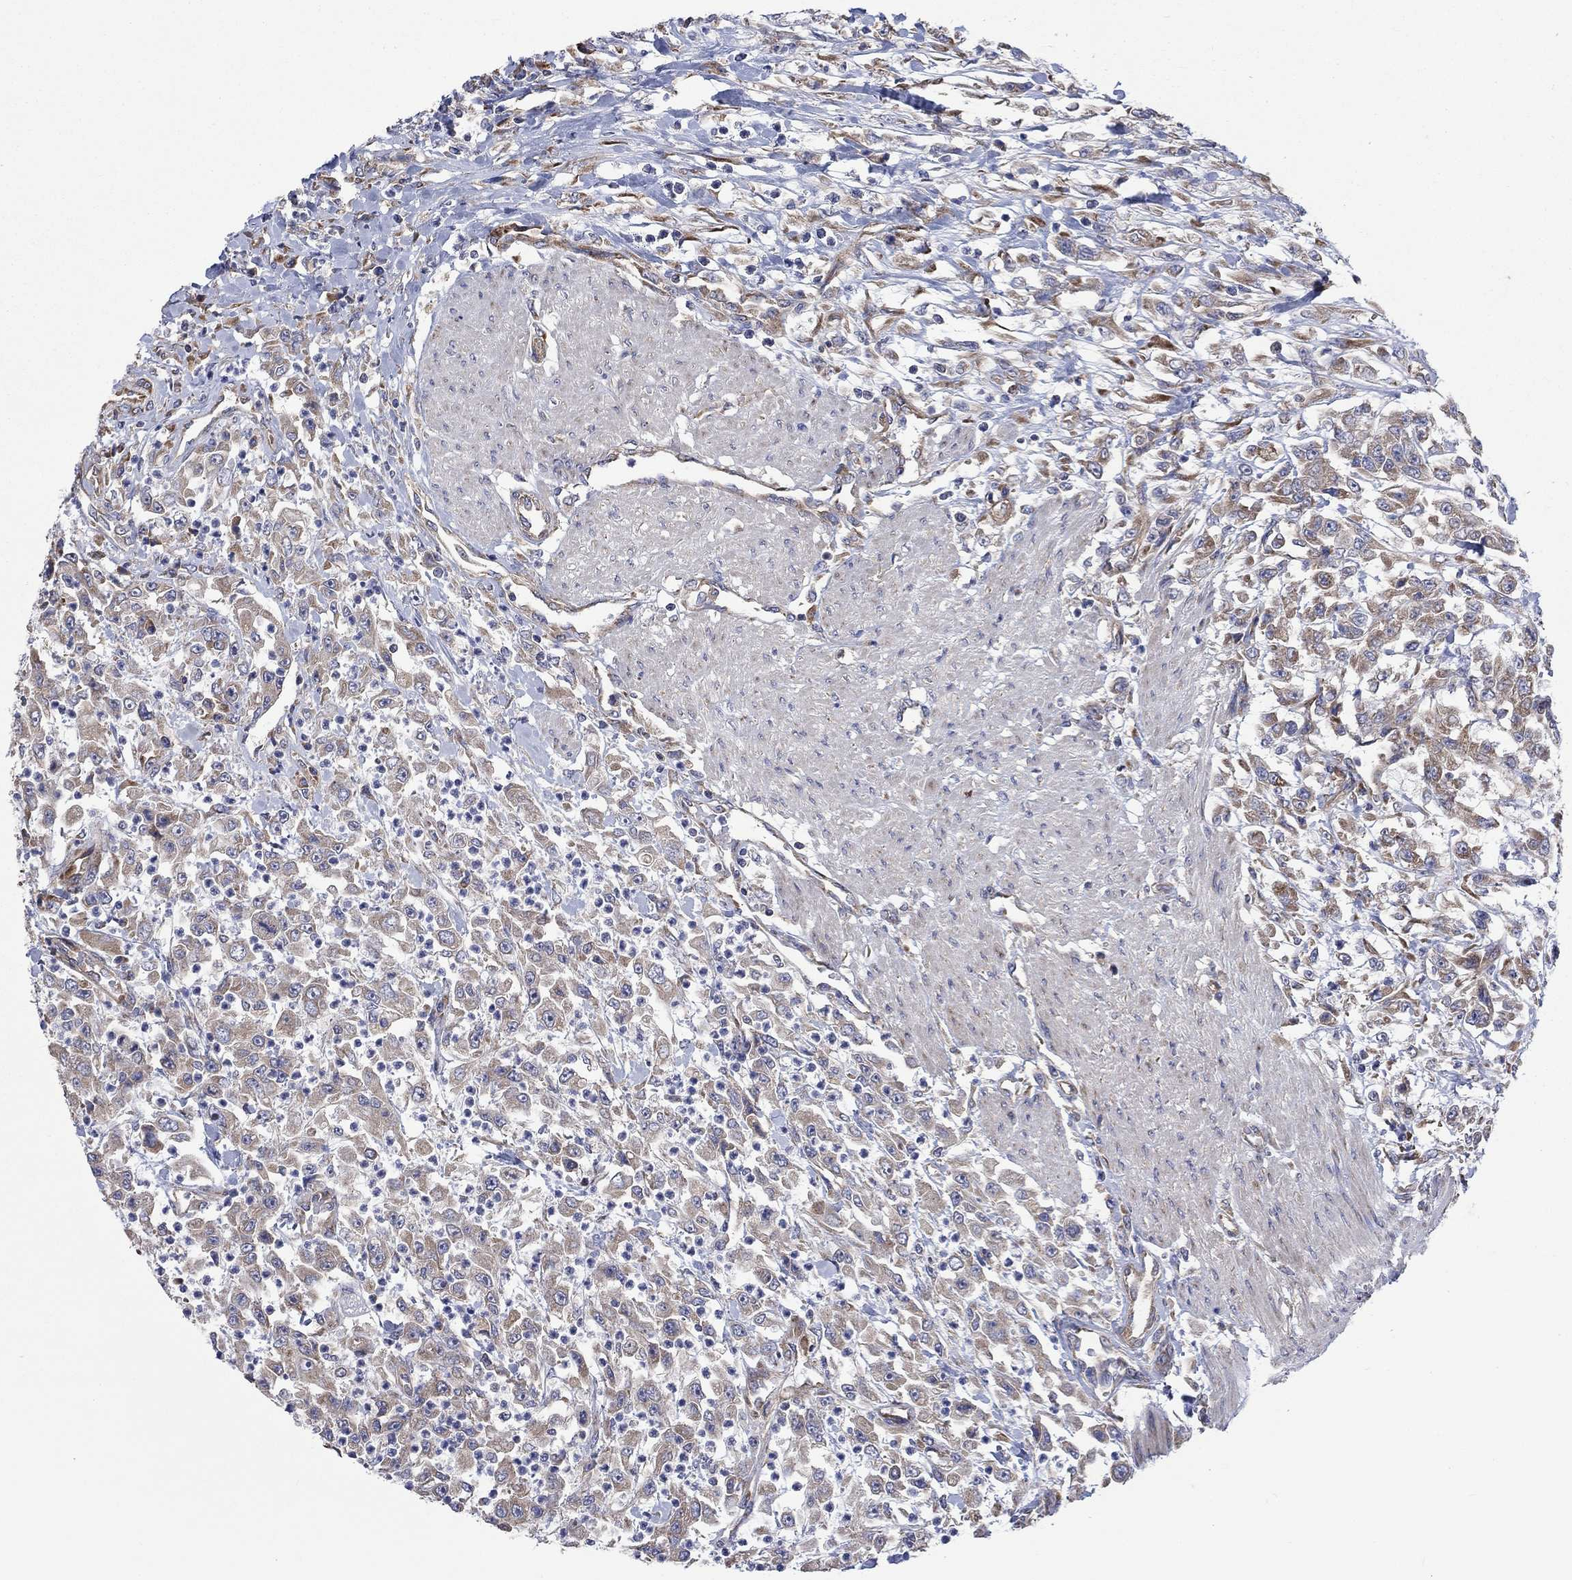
{"staining": {"intensity": "weak", "quantity": ">75%", "location": "cytoplasmic/membranous"}, "tissue": "urothelial cancer", "cell_type": "Tumor cells", "image_type": "cancer", "snomed": [{"axis": "morphology", "description": "Urothelial carcinoma, High grade"}, {"axis": "topography", "description": "Urinary bladder"}], "caption": "The histopathology image demonstrates staining of urothelial carcinoma (high-grade), revealing weak cytoplasmic/membranous protein expression (brown color) within tumor cells. (Brightfield microscopy of DAB IHC at high magnification).", "gene": "RPLP0", "patient": {"sex": "male", "age": 46}}